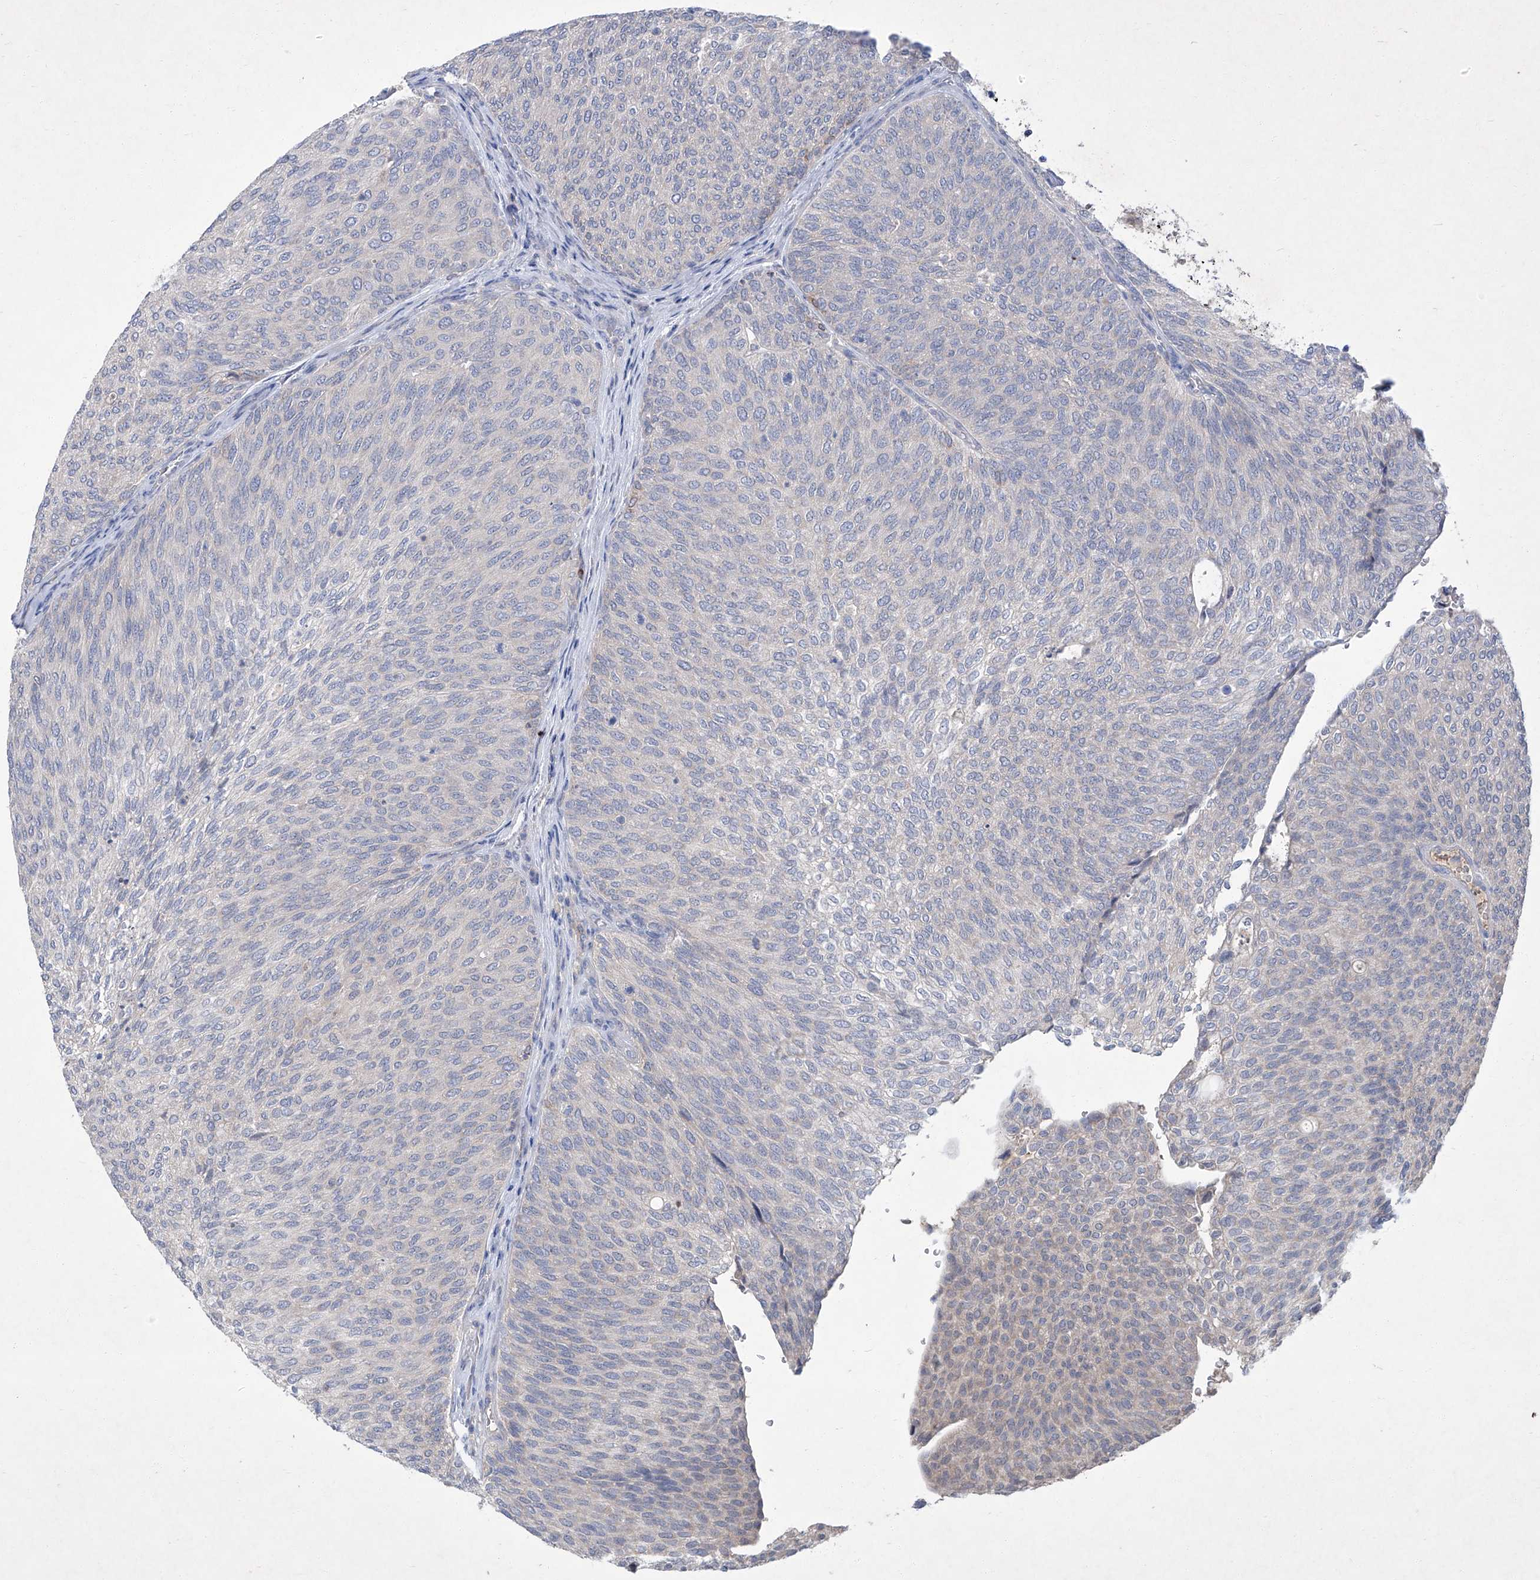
{"staining": {"intensity": "negative", "quantity": "none", "location": "none"}, "tissue": "urothelial cancer", "cell_type": "Tumor cells", "image_type": "cancer", "snomed": [{"axis": "morphology", "description": "Urothelial carcinoma, Low grade"}, {"axis": "topography", "description": "Urinary bladder"}], "caption": "High power microscopy image of an immunohistochemistry micrograph of urothelial carcinoma (low-grade), revealing no significant positivity in tumor cells. (DAB (3,3'-diaminobenzidine) immunohistochemistry (IHC) with hematoxylin counter stain).", "gene": "SBK2", "patient": {"sex": "female", "age": 79}}